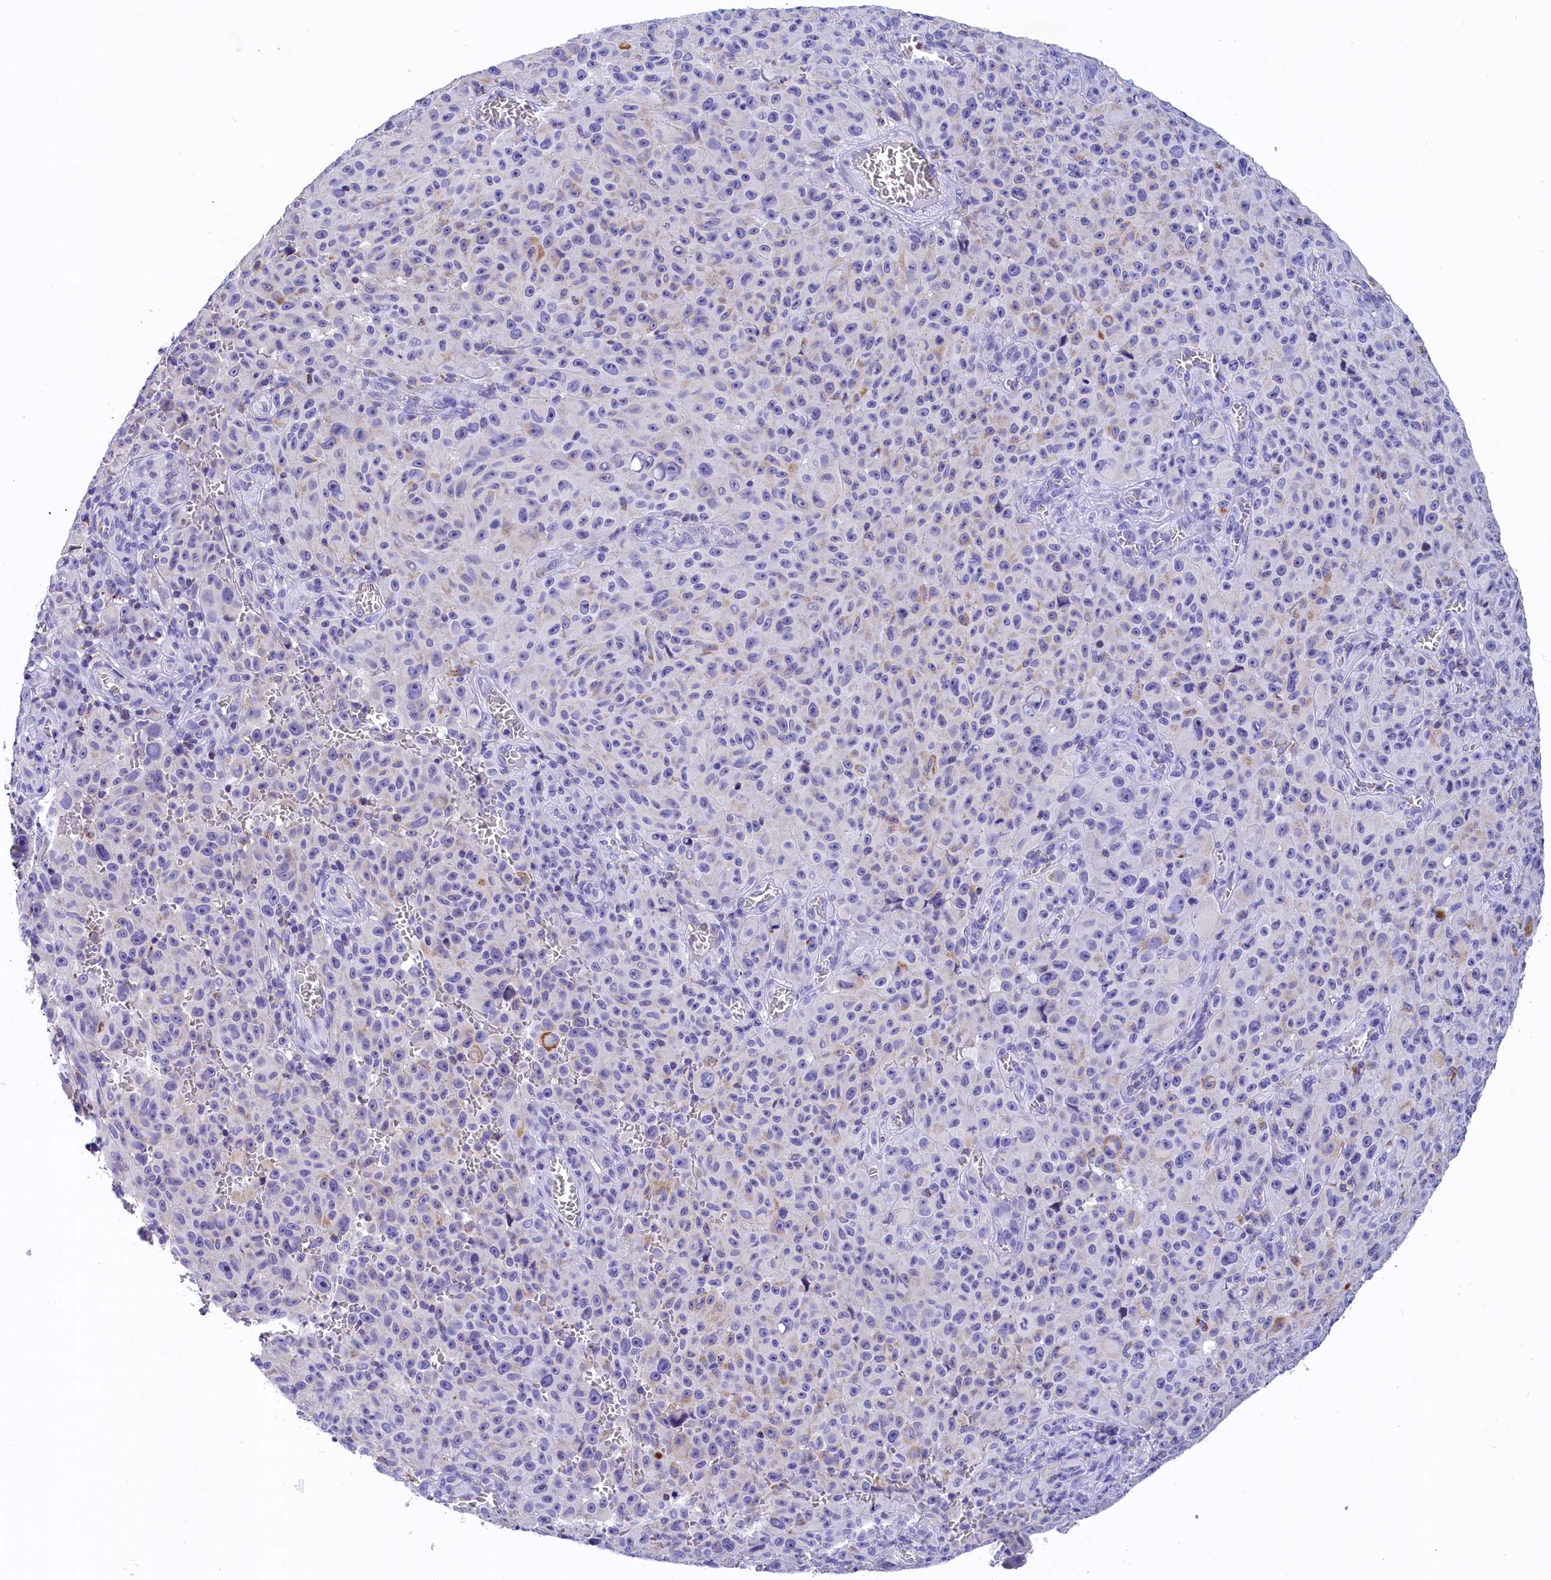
{"staining": {"intensity": "negative", "quantity": "none", "location": "none"}, "tissue": "melanoma", "cell_type": "Tumor cells", "image_type": "cancer", "snomed": [{"axis": "morphology", "description": "Malignant melanoma, NOS"}, {"axis": "topography", "description": "Skin"}], "caption": "High magnification brightfield microscopy of melanoma stained with DAB (brown) and counterstained with hematoxylin (blue): tumor cells show no significant positivity. The staining is performed using DAB brown chromogen with nuclei counter-stained in using hematoxylin.", "gene": "ABAT", "patient": {"sex": "female", "age": 82}}